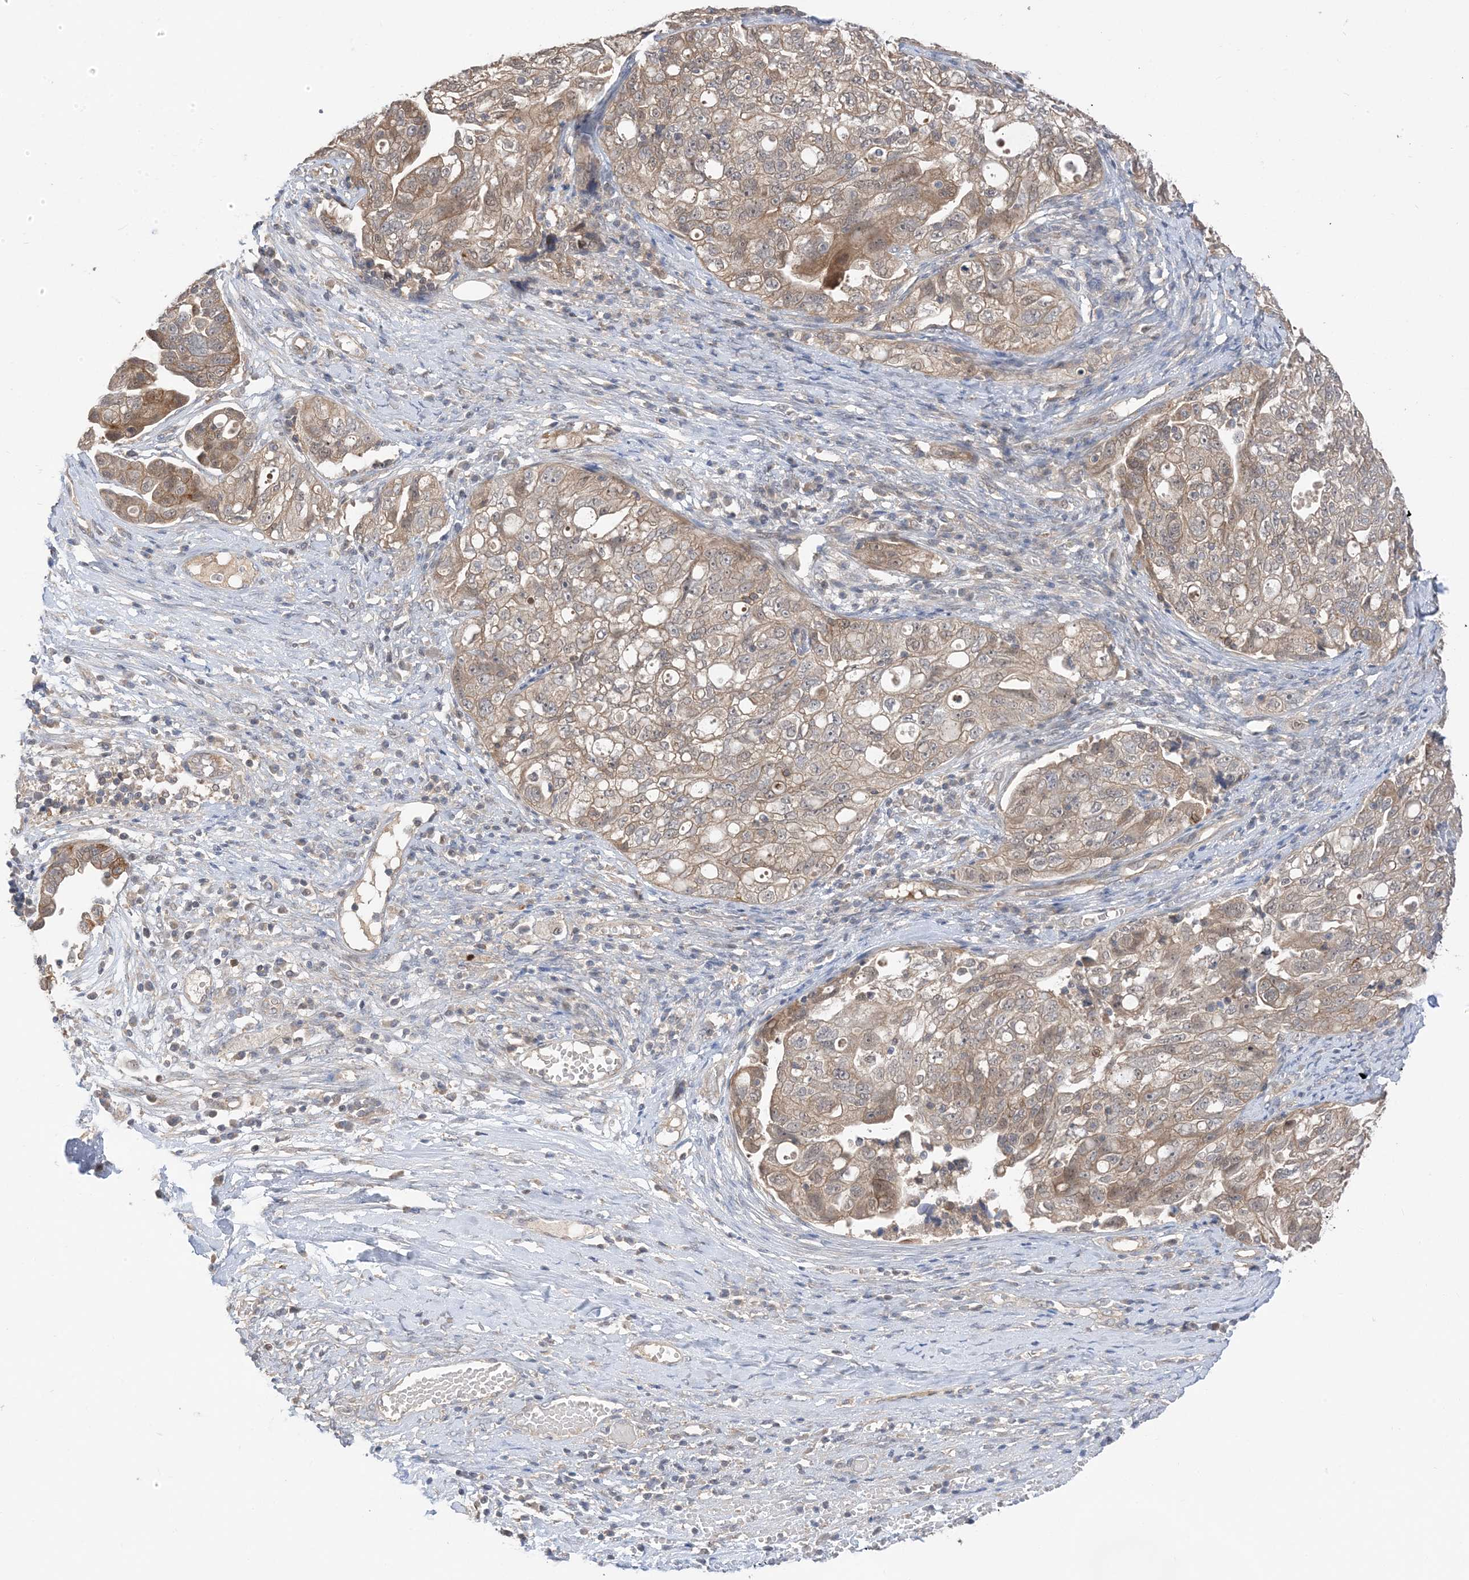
{"staining": {"intensity": "moderate", "quantity": ">75%", "location": "cytoplasmic/membranous"}, "tissue": "ovarian cancer", "cell_type": "Tumor cells", "image_type": "cancer", "snomed": [{"axis": "morphology", "description": "Carcinoma, NOS"}, {"axis": "morphology", "description": "Cystadenocarcinoma, serous, NOS"}, {"axis": "topography", "description": "Ovary"}], "caption": "This micrograph exhibits immunohistochemistry (IHC) staining of ovarian carcinoma, with medium moderate cytoplasmic/membranous staining in approximately >75% of tumor cells.", "gene": "WDR26", "patient": {"sex": "female", "age": 69}}